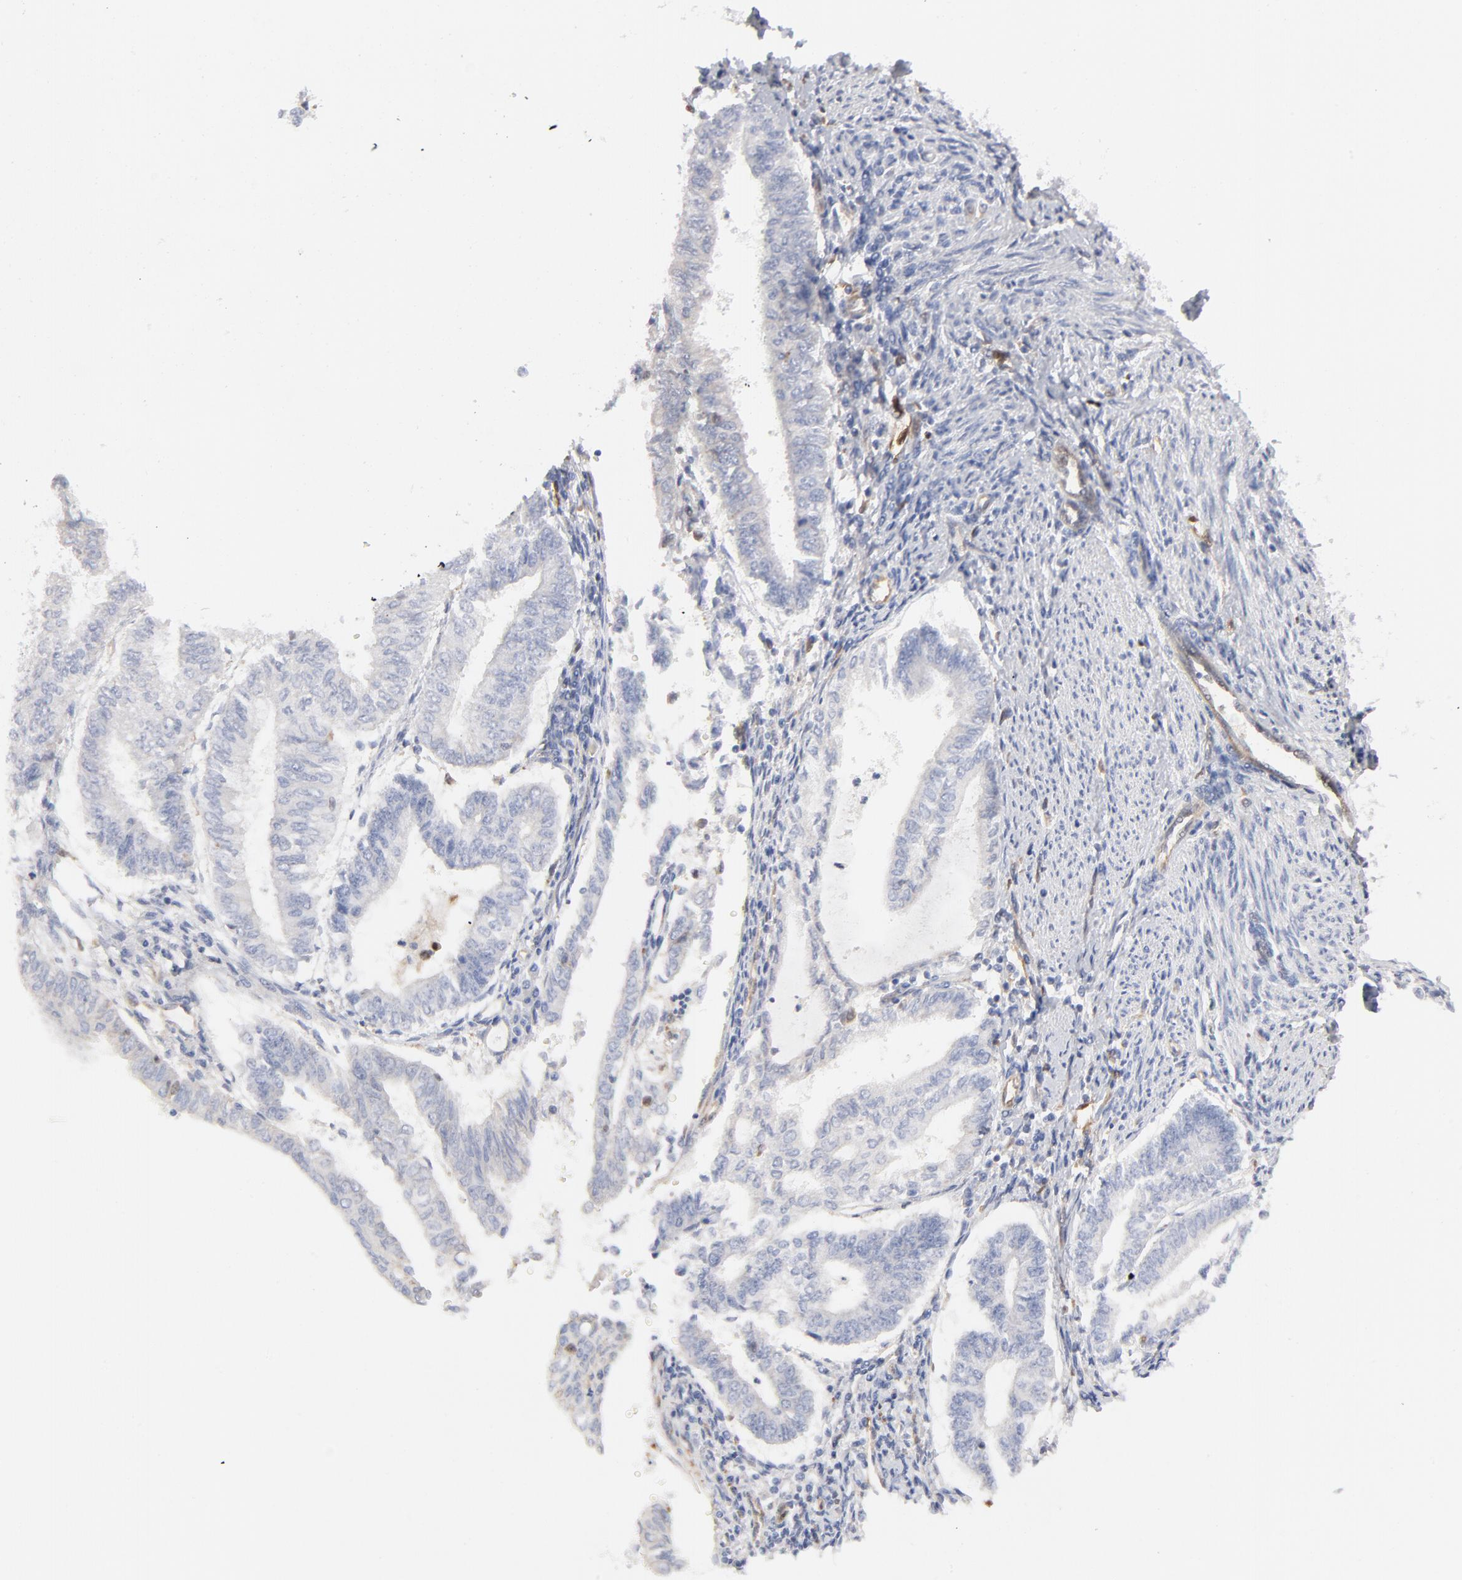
{"staining": {"intensity": "negative", "quantity": "none", "location": "none"}, "tissue": "endometrial cancer", "cell_type": "Tumor cells", "image_type": "cancer", "snomed": [{"axis": "morphology", "description": "Adenocarcinoma, NOS"}, {"axis": "topography", "description": "Endometrium"}], "caption": "Endometrial cancer (adenocarcinoma) stained for a protein using IHC exhibits no positivity tumor cells.", "gene": "ARRB1", "patient": {"sex": "female", "age": 66}}